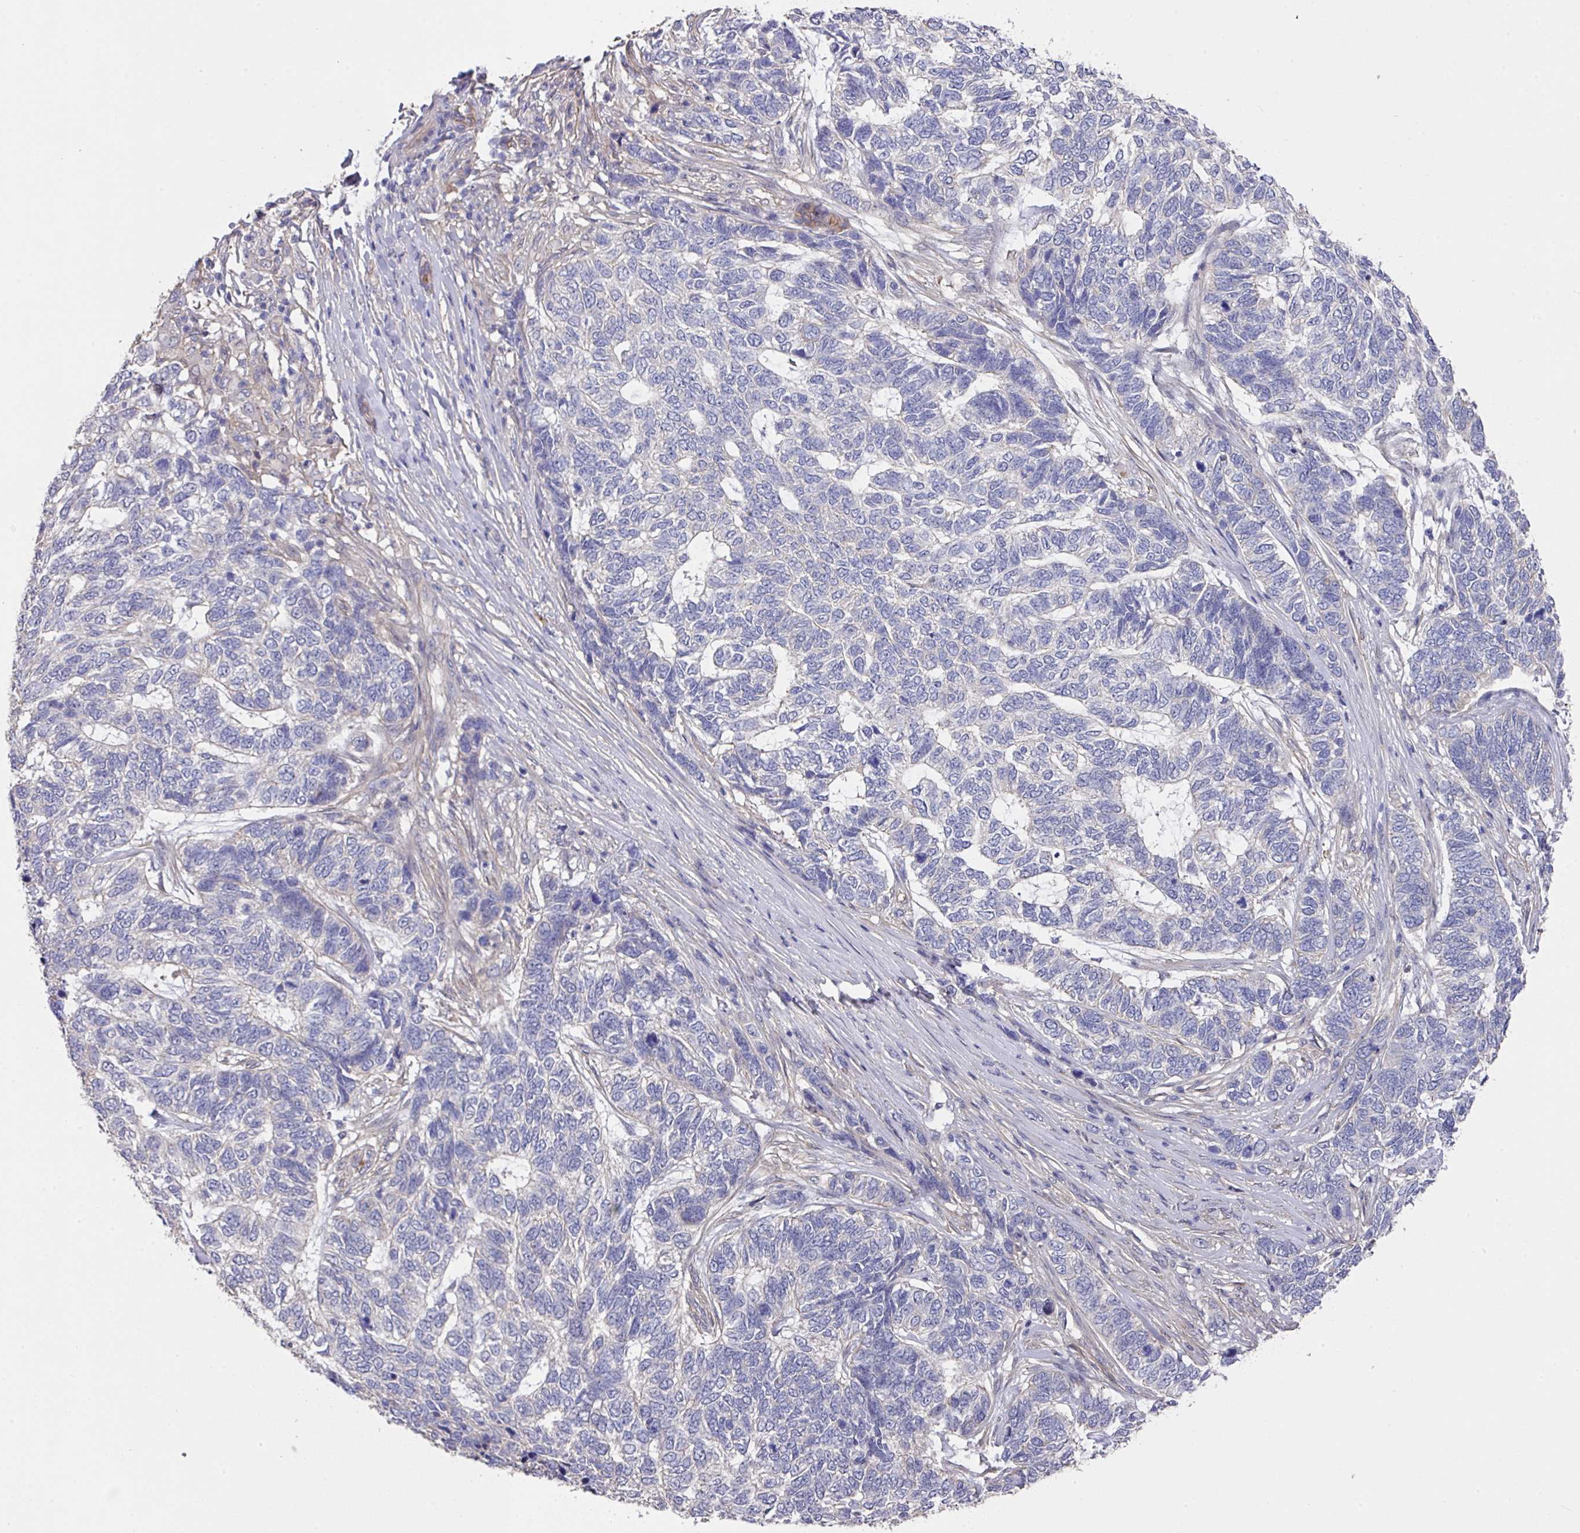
{"staining": {"intensity": "negative", "quantity": "none", "location": "none"}, "tissue": "skin cancer", "cell_type": "Tumor cells", "image_type": "cancer", "snomed": [{"axis": "morphology", "description": "Basal cell carcinoma"}, {"axis": "topography", "description": "Skin"}], "caption": "Immunohistochemical staining of skin cancer shows no significant positivity in tumor cells. (Immunohistochemistry, brightfield microscopy, high magnification).", "gene": "PRR5", "patient": {"sex": "female", "age": 65}}